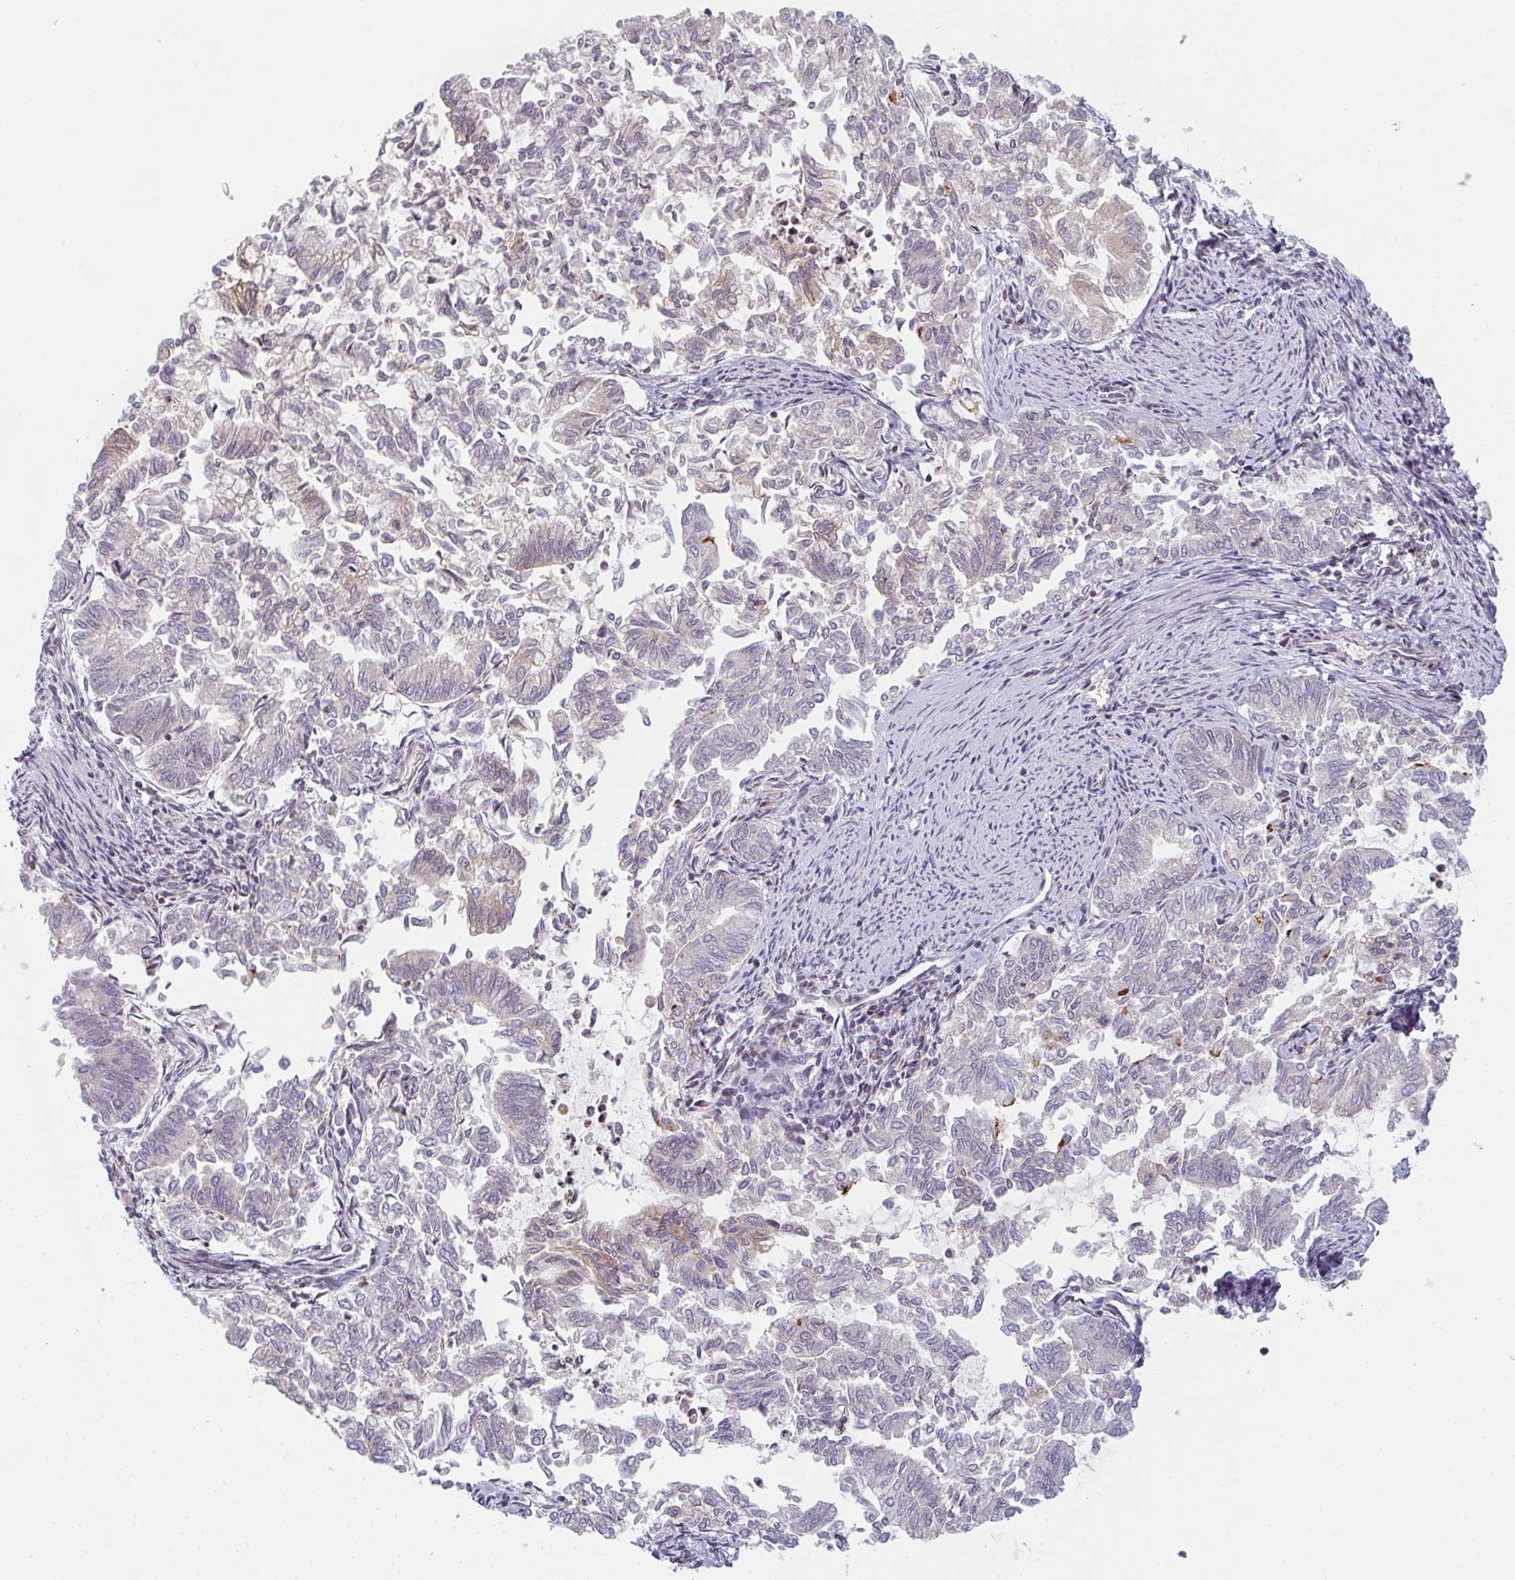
{"staining": {"intensity": "negative", "quantity": "none", "location": "none"}, "tissue": "endometrial cancer", "cell_type": "Tumor cells", "image_type": "cancer", "snomed": [{"axis": "morphology", "description": "Adenocarcinoma, NOS"}, {"axis": "topography", "description": "Endometrium"}], "caption": "The photomicrograph reveals no staining of tumor cells in endometrial cancer. The staining is performed using DAB (3,3'-diaminobenzidine) brown chromogen with nuclei counter-stained in using hematoxylin.", "gene": "TMEM237", "patient": {"sex": "female", "age": 79}}